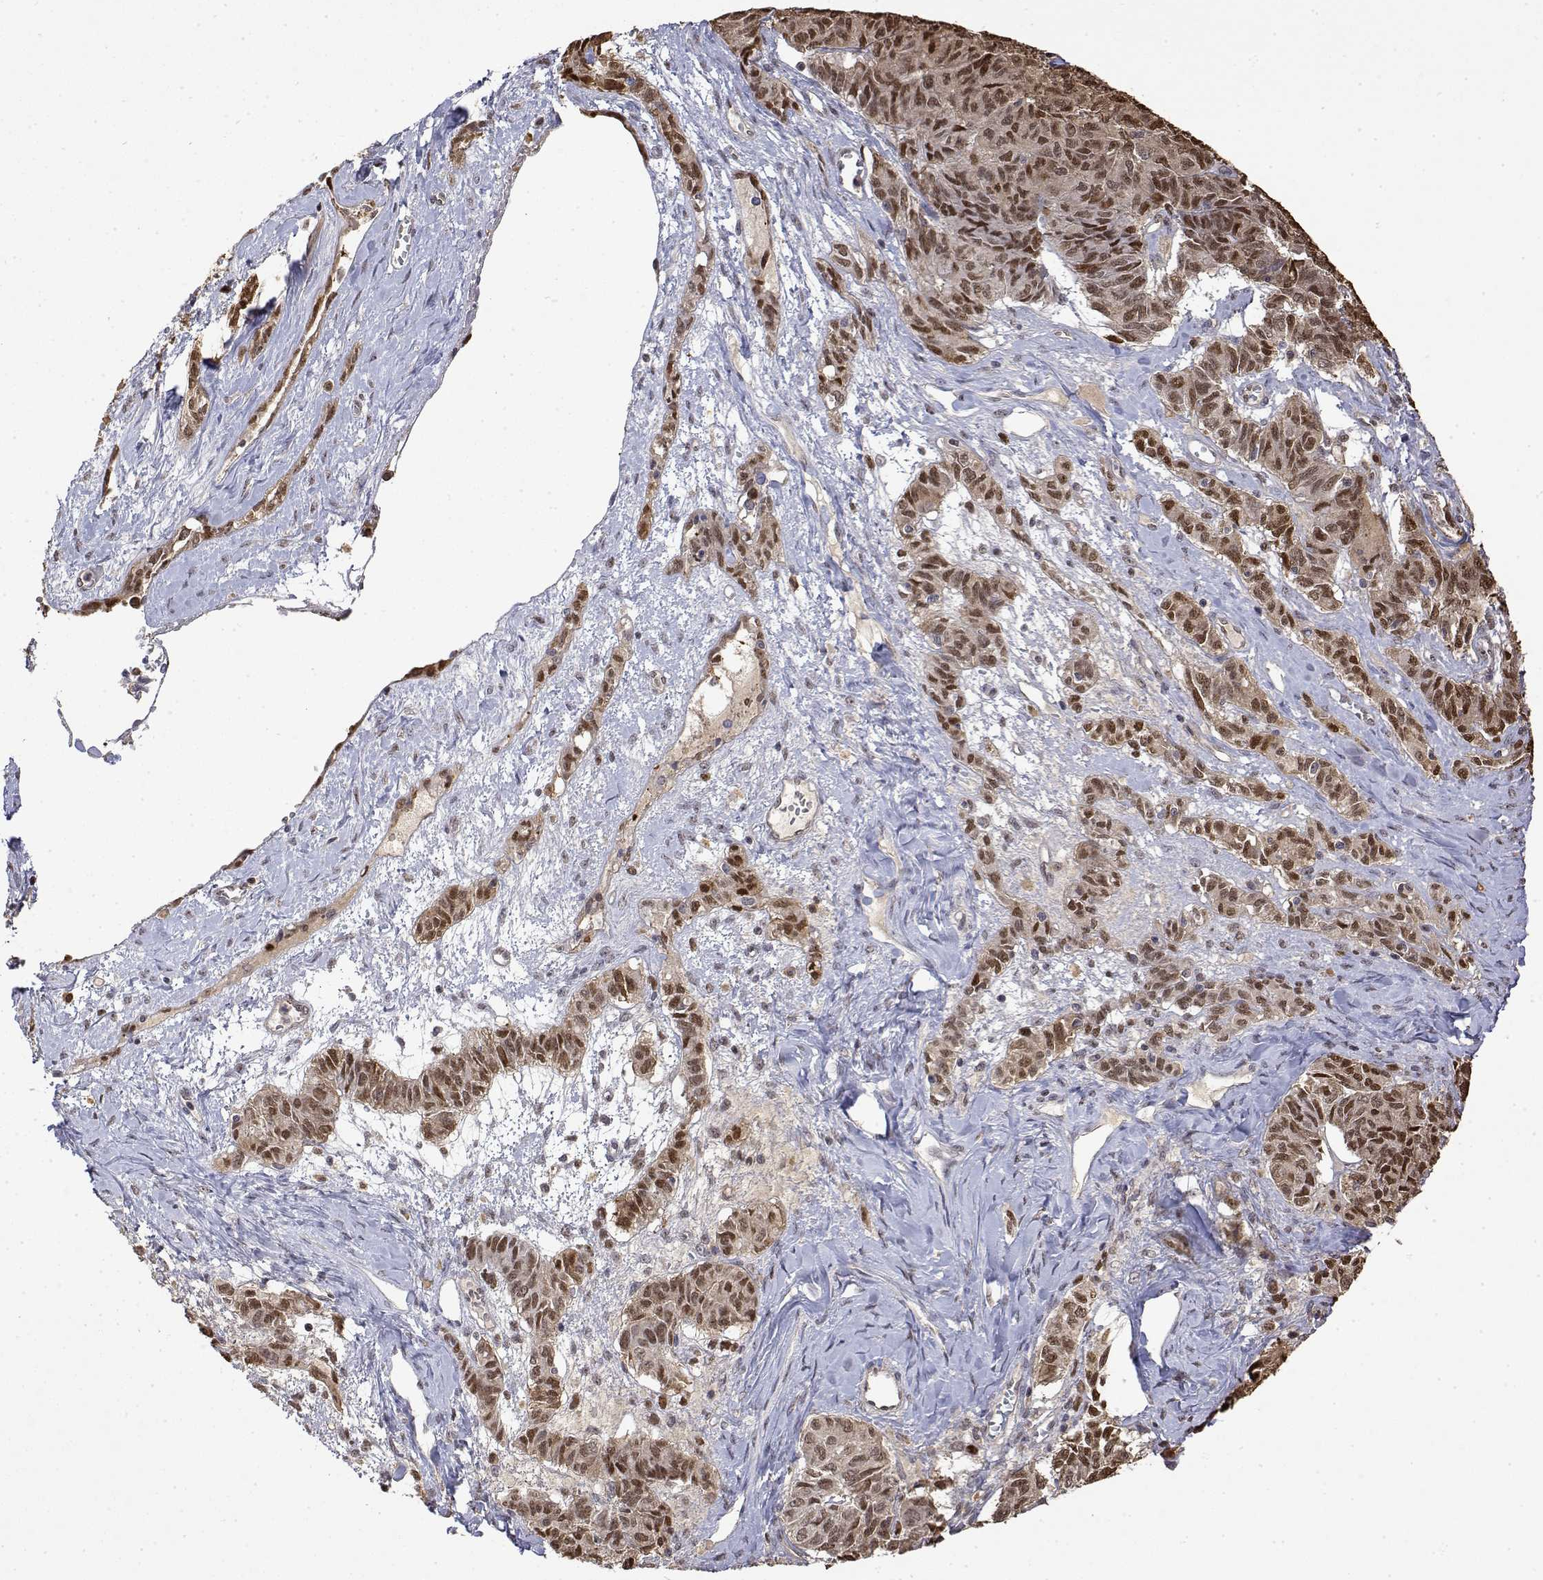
{"staining": {"intensity": "moderate", "quantity": ">75%", "location": "nuclear"}, "tissue": "ovarian cancer", "cell_type": "Tumor cells", "image_type": "cancer", "snomed": [{"axis": "morphology", "description": "Carcinoma, endometroid"}, {"axis": "topography", "description": "Ovary"}], "caption": "This is an image of immunohistochemistry (IHC) staining of endometroid carcinoma (ovarian), which shows moderate staining in the nuclear of tumor cells.", "gene": "TPI1", "patient": {"sex": "female", "age": 80}}